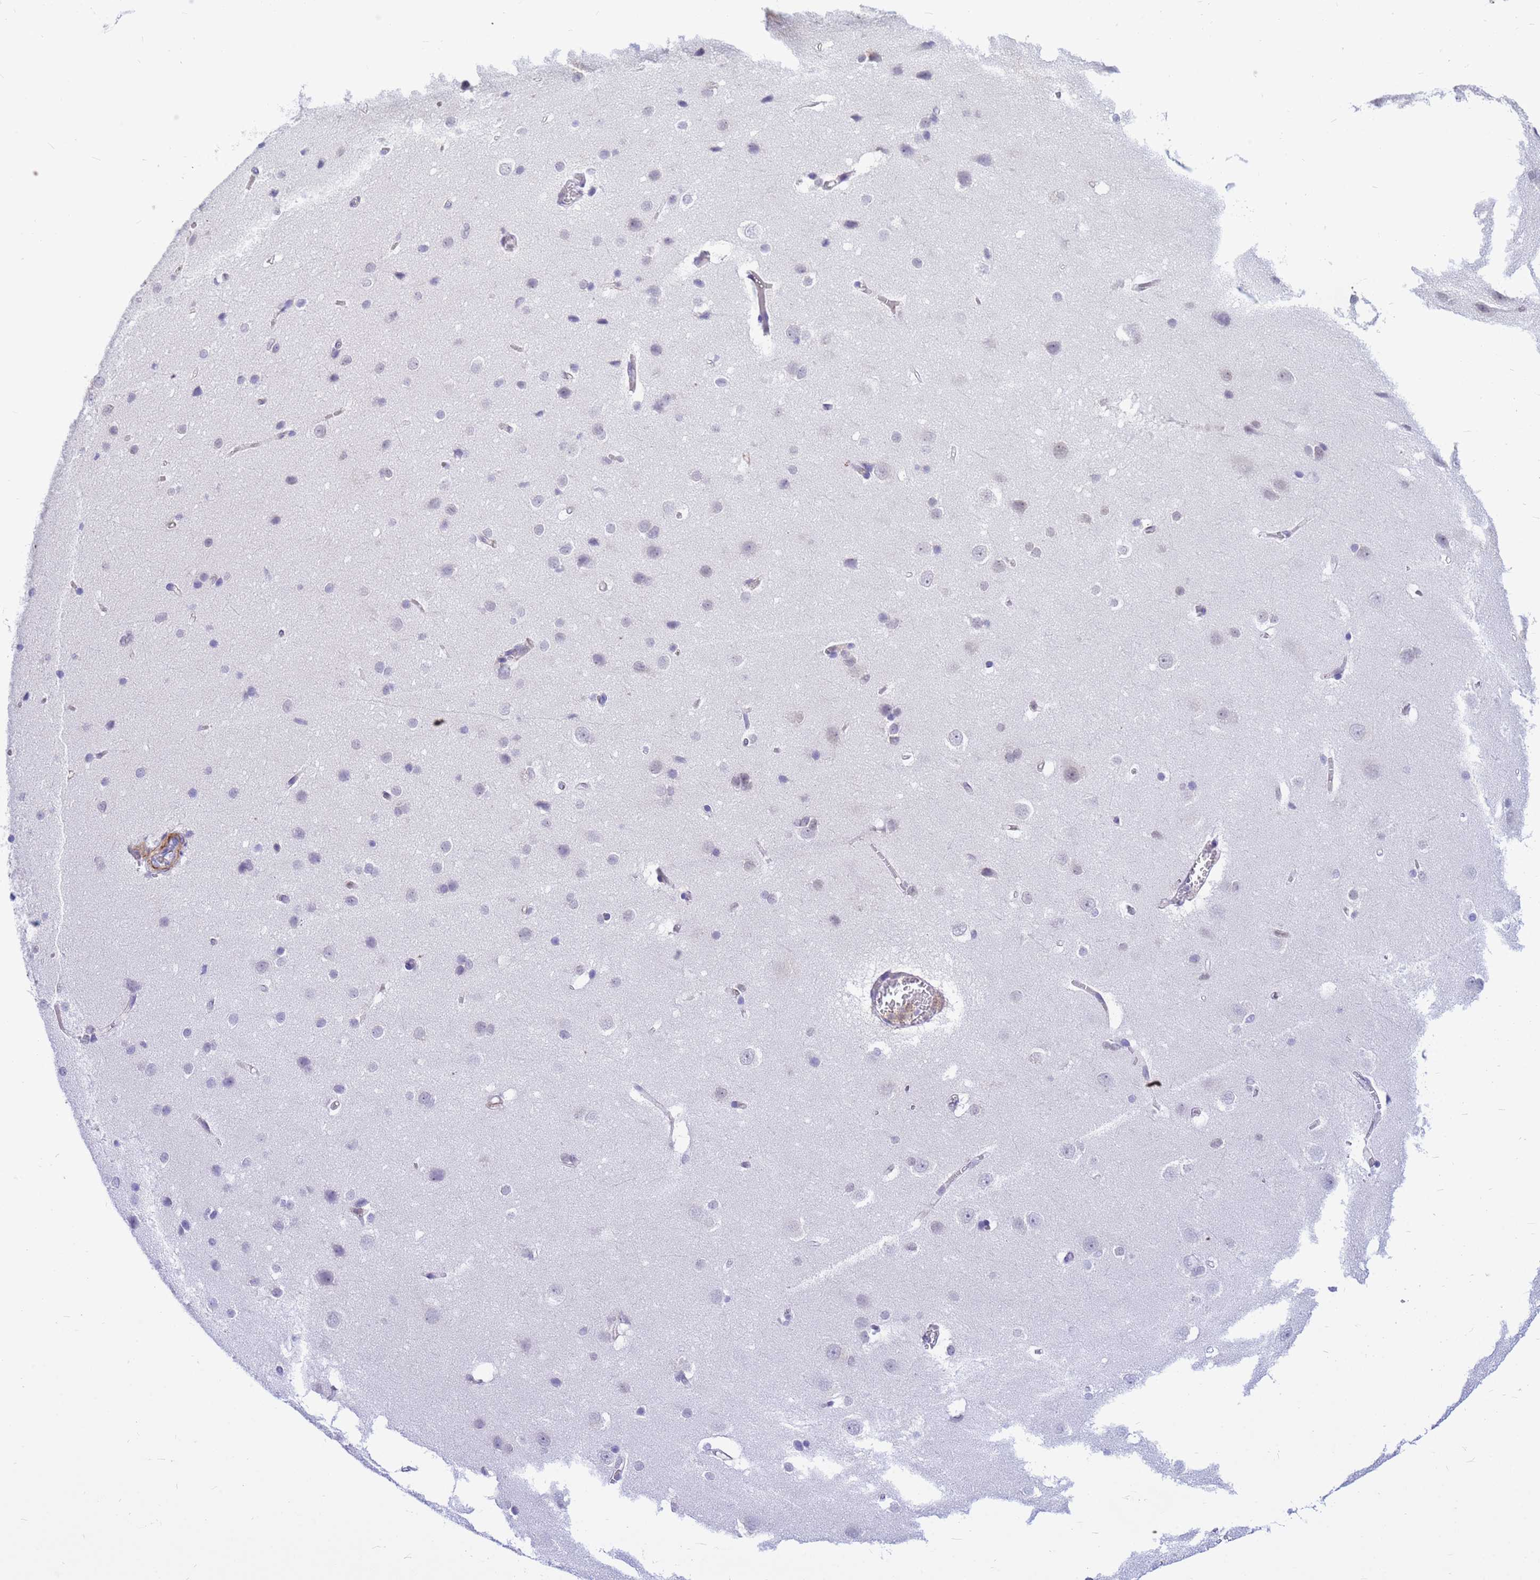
{"staining": {"intensity": "negative", "quantity": "none", "location": "none"}, "tissue": "cerebral cortex", "cell_type": "Endothelial cells", "image_type": "normal", "snomed": [{"axis": "morphology", "description": "Normal tissue, NOS"}, {"axis": "topography", "description": "Cerebral cortex"}], "caption": "Immunohistochemistry of unremarkable cerebral cortex demonstrates no expression in endothelial cells.", "gene": "ORM1", "patient": {"sex": "male", "age": 37}}